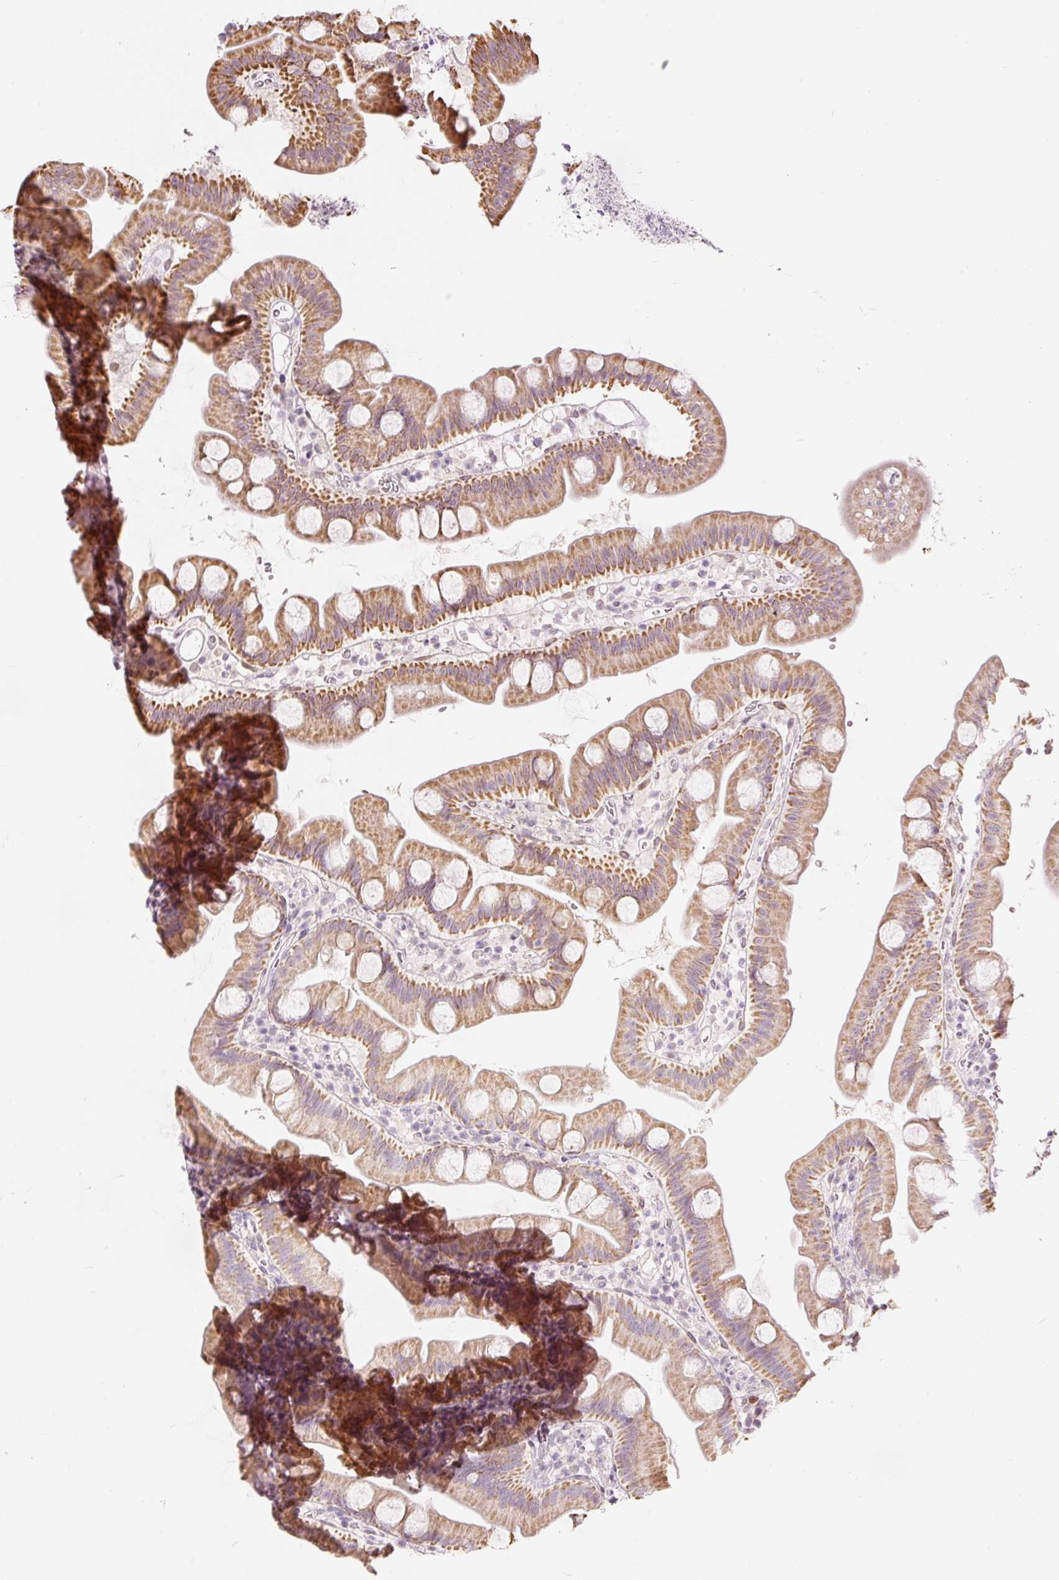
{"staining": {"intensity": "moderate", "quantity": ">75%", "location": "cytoplasmic/membranous"}, "tissue": "small intestine", "cell_type": "Glandular cells", "image_type": "normal", "snomed": [{"axis": "morphology", "description": "Normal tissue, NOS"}, {"axis": "topography", "description": "Small intestine"}], "caption": "A brown stain shows moderate cytoplasmic/membranous expression of a protein in glandular cells of unremarkable small intestine.", "gene": "RNF39", "patient": {"sex": "female", "age": 68}}